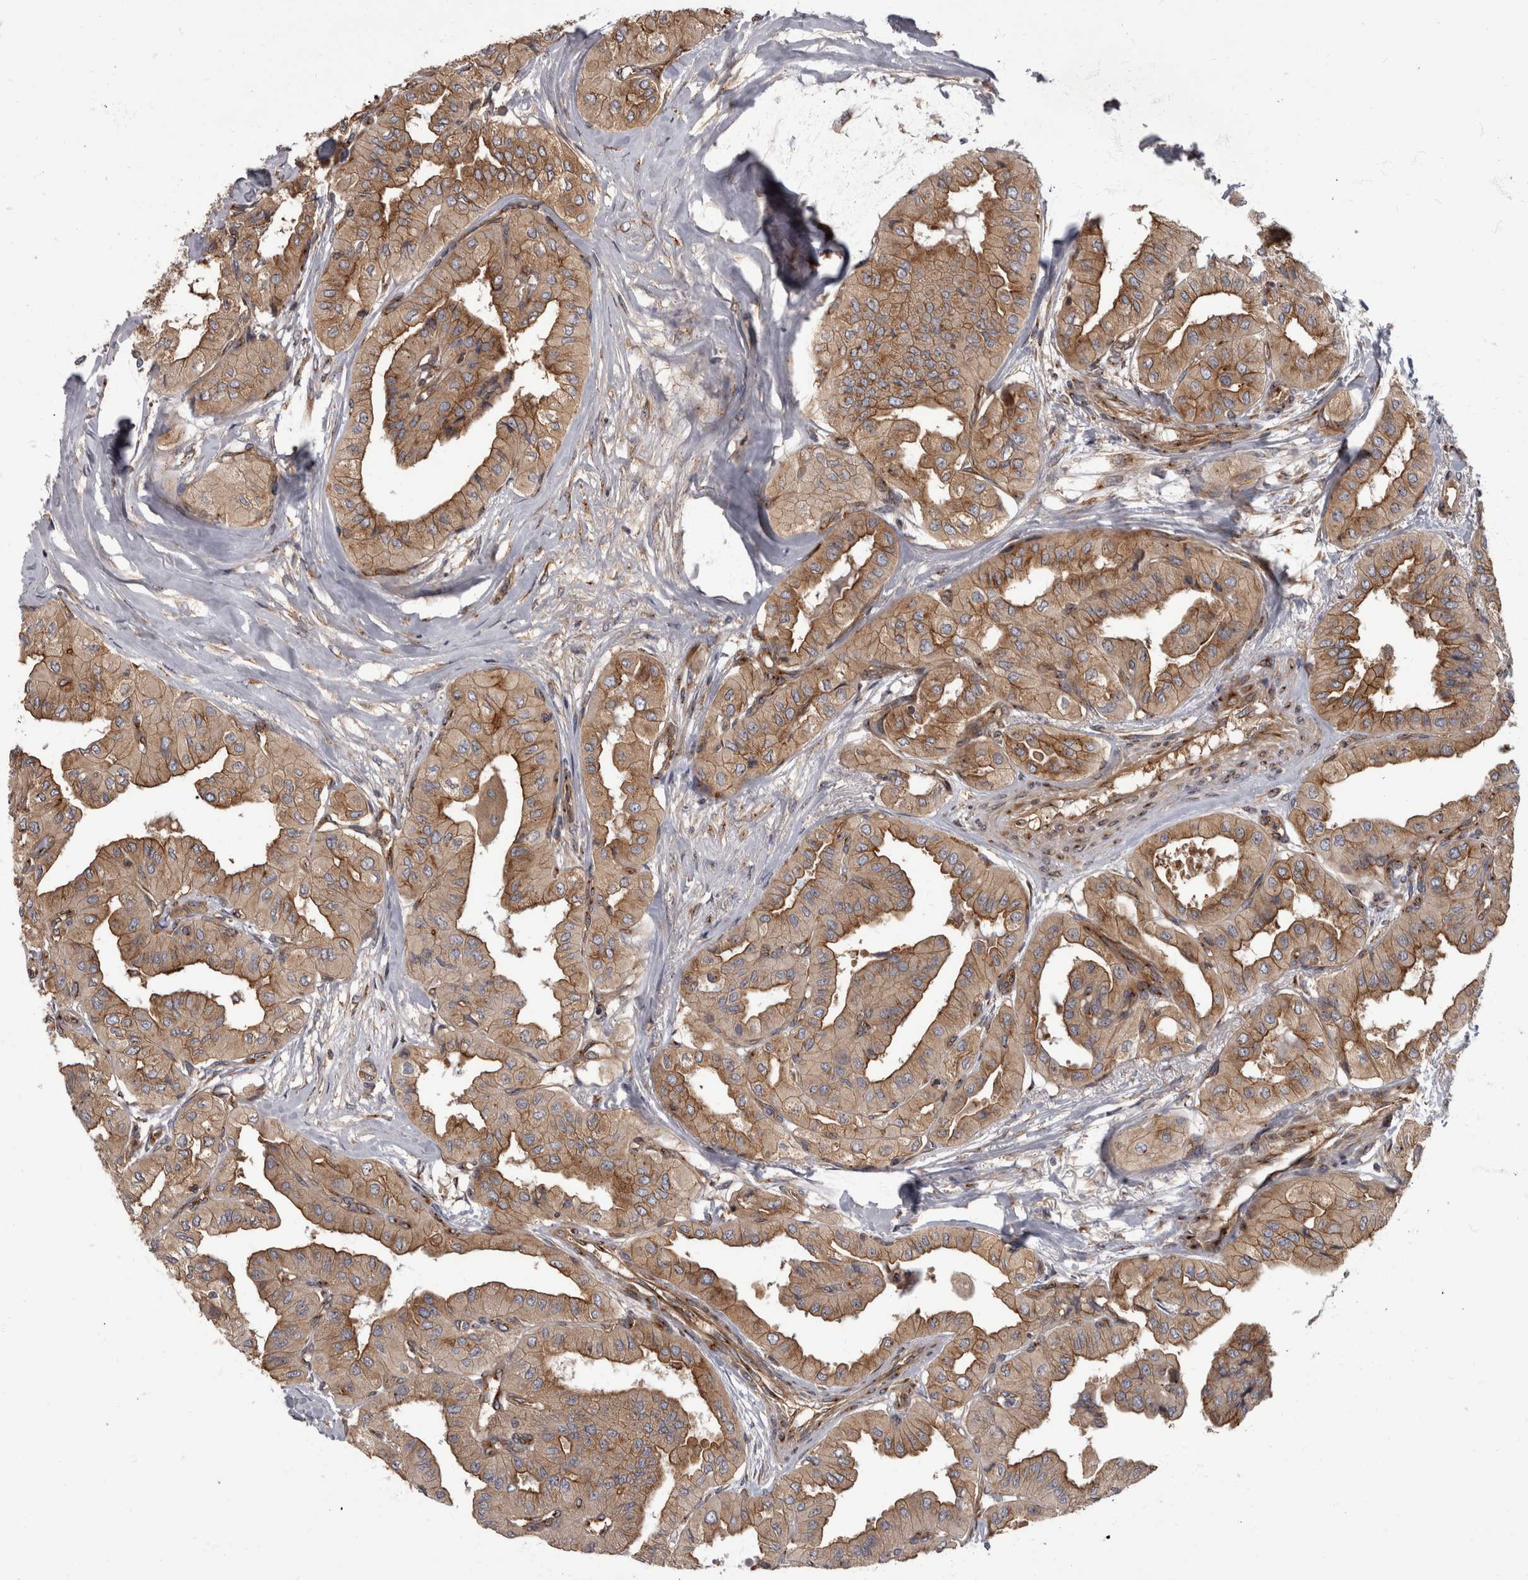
{"staining": {"intensity": "weak", "quantity": "25%-75%", "location": "cytoplasmic/membranous"}, "tissue": "thyroid cancer", "cell_type": "Tumor cells", "image_type": "cancer", "snomed": [{"axis": "morphology", "description": "Papillary adenocarcinoma, NOS"}, {"axis": "topography", "description": "Thyroid gland"}], "caption": "Immunohistochemical staining of human thyroid papillary adenocarcinoma displays low levels of weak cytoplasmic/membranous protein positivity in about 25%-75% of tumor cells. (Stains: DAB in brown, nuclei in blue, Microscopy: brightfield microscopy at high magnification).", "gene": "HOOK3", "patient": {"sex": "female", "age": 59}}